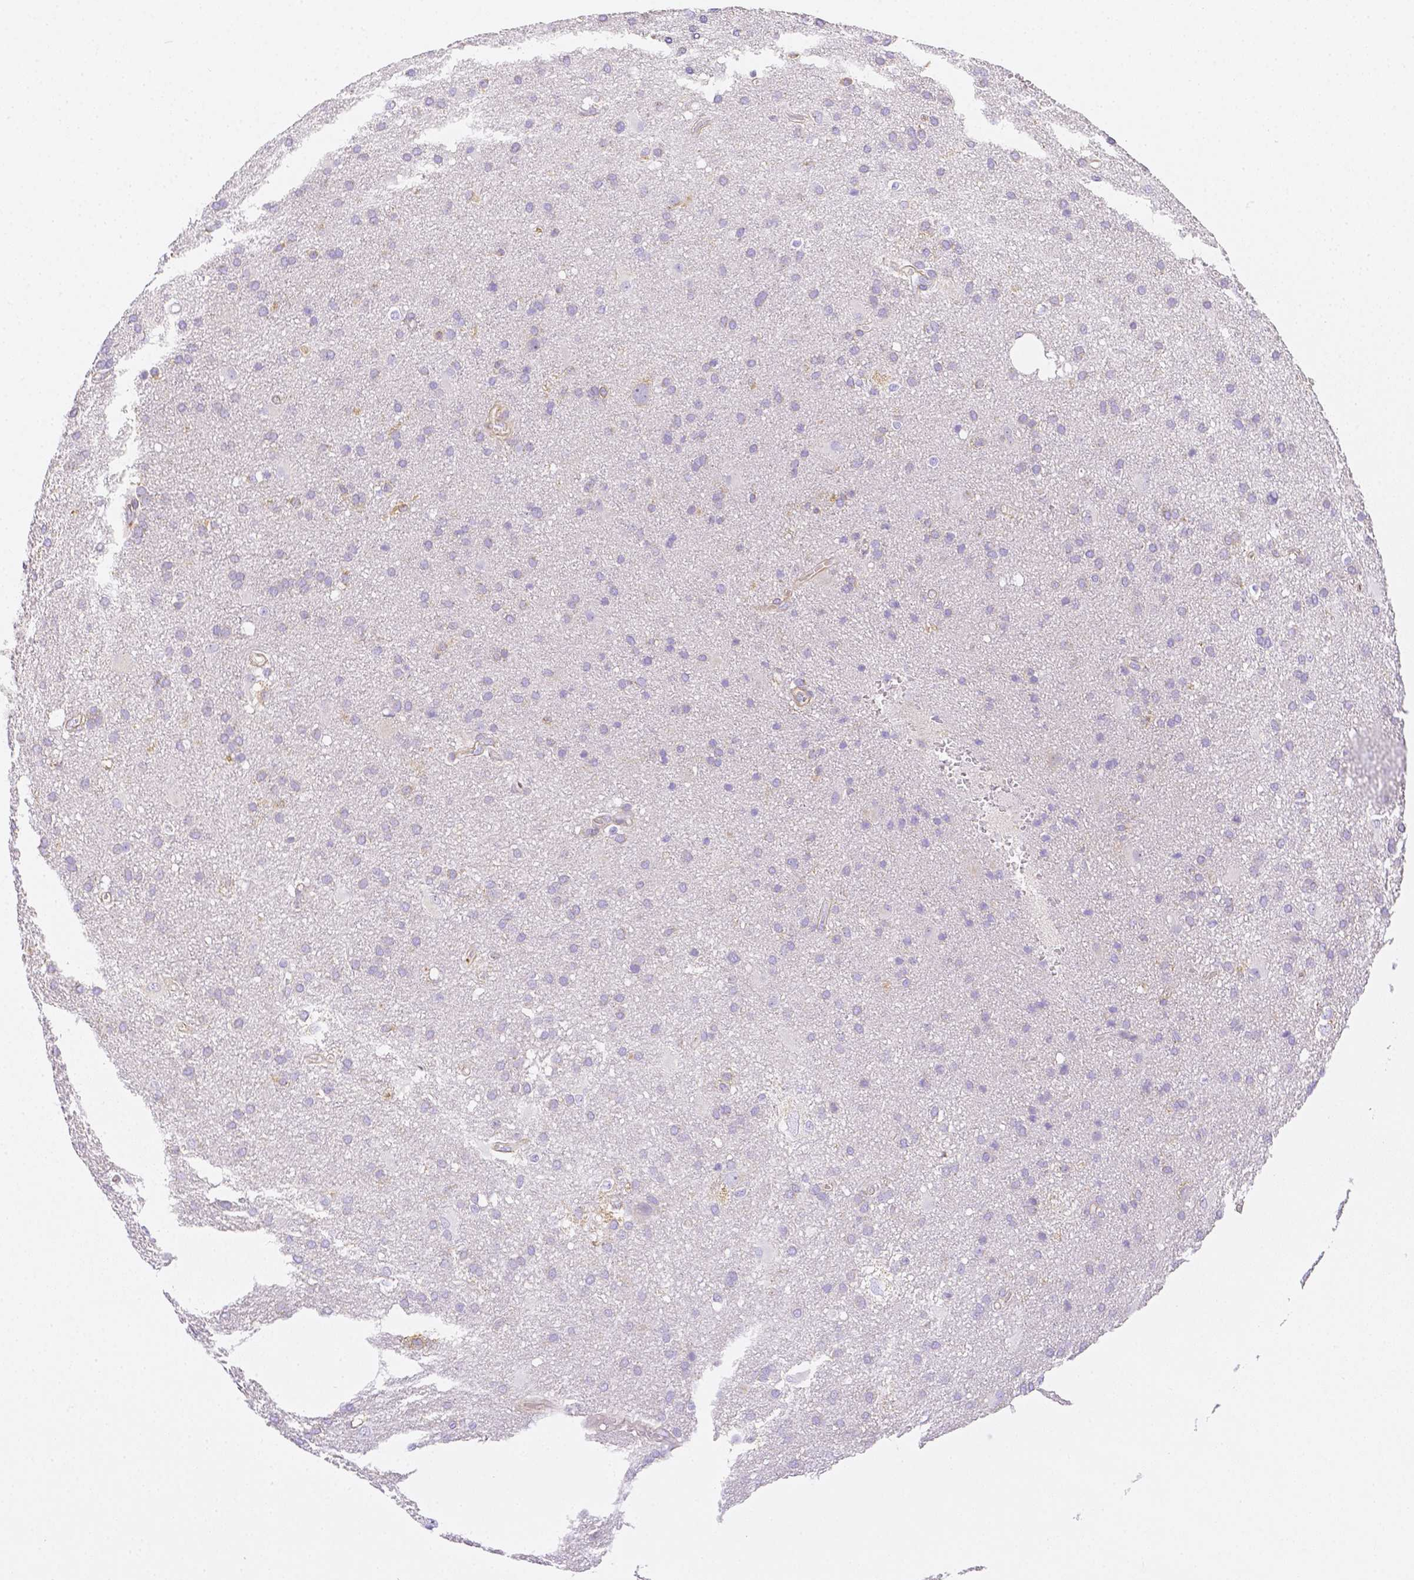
{"staining": {"intensity": "negative", "quantity": "none", "location": "none"}, "tissue": "glioma", "cell_type": "Tumor cells", "image_type": "cancer", "snomed": [{"axis": "morphology", "description": "Glioma, malignant, Low grade"}, {"axis": "topography", "description": "Brain"}], "caption": "Glioma was stained to show a protein in brown. There is no significant positivity in tumor cells. Brightfield microscopy of IHC stained with DAB (3,3'-diaminobenzidine) (brown) and hematoxylin (blue), captured at high magnification.", "gene": "ASAH2", "patient": {"sex": "male", "age": 66}}